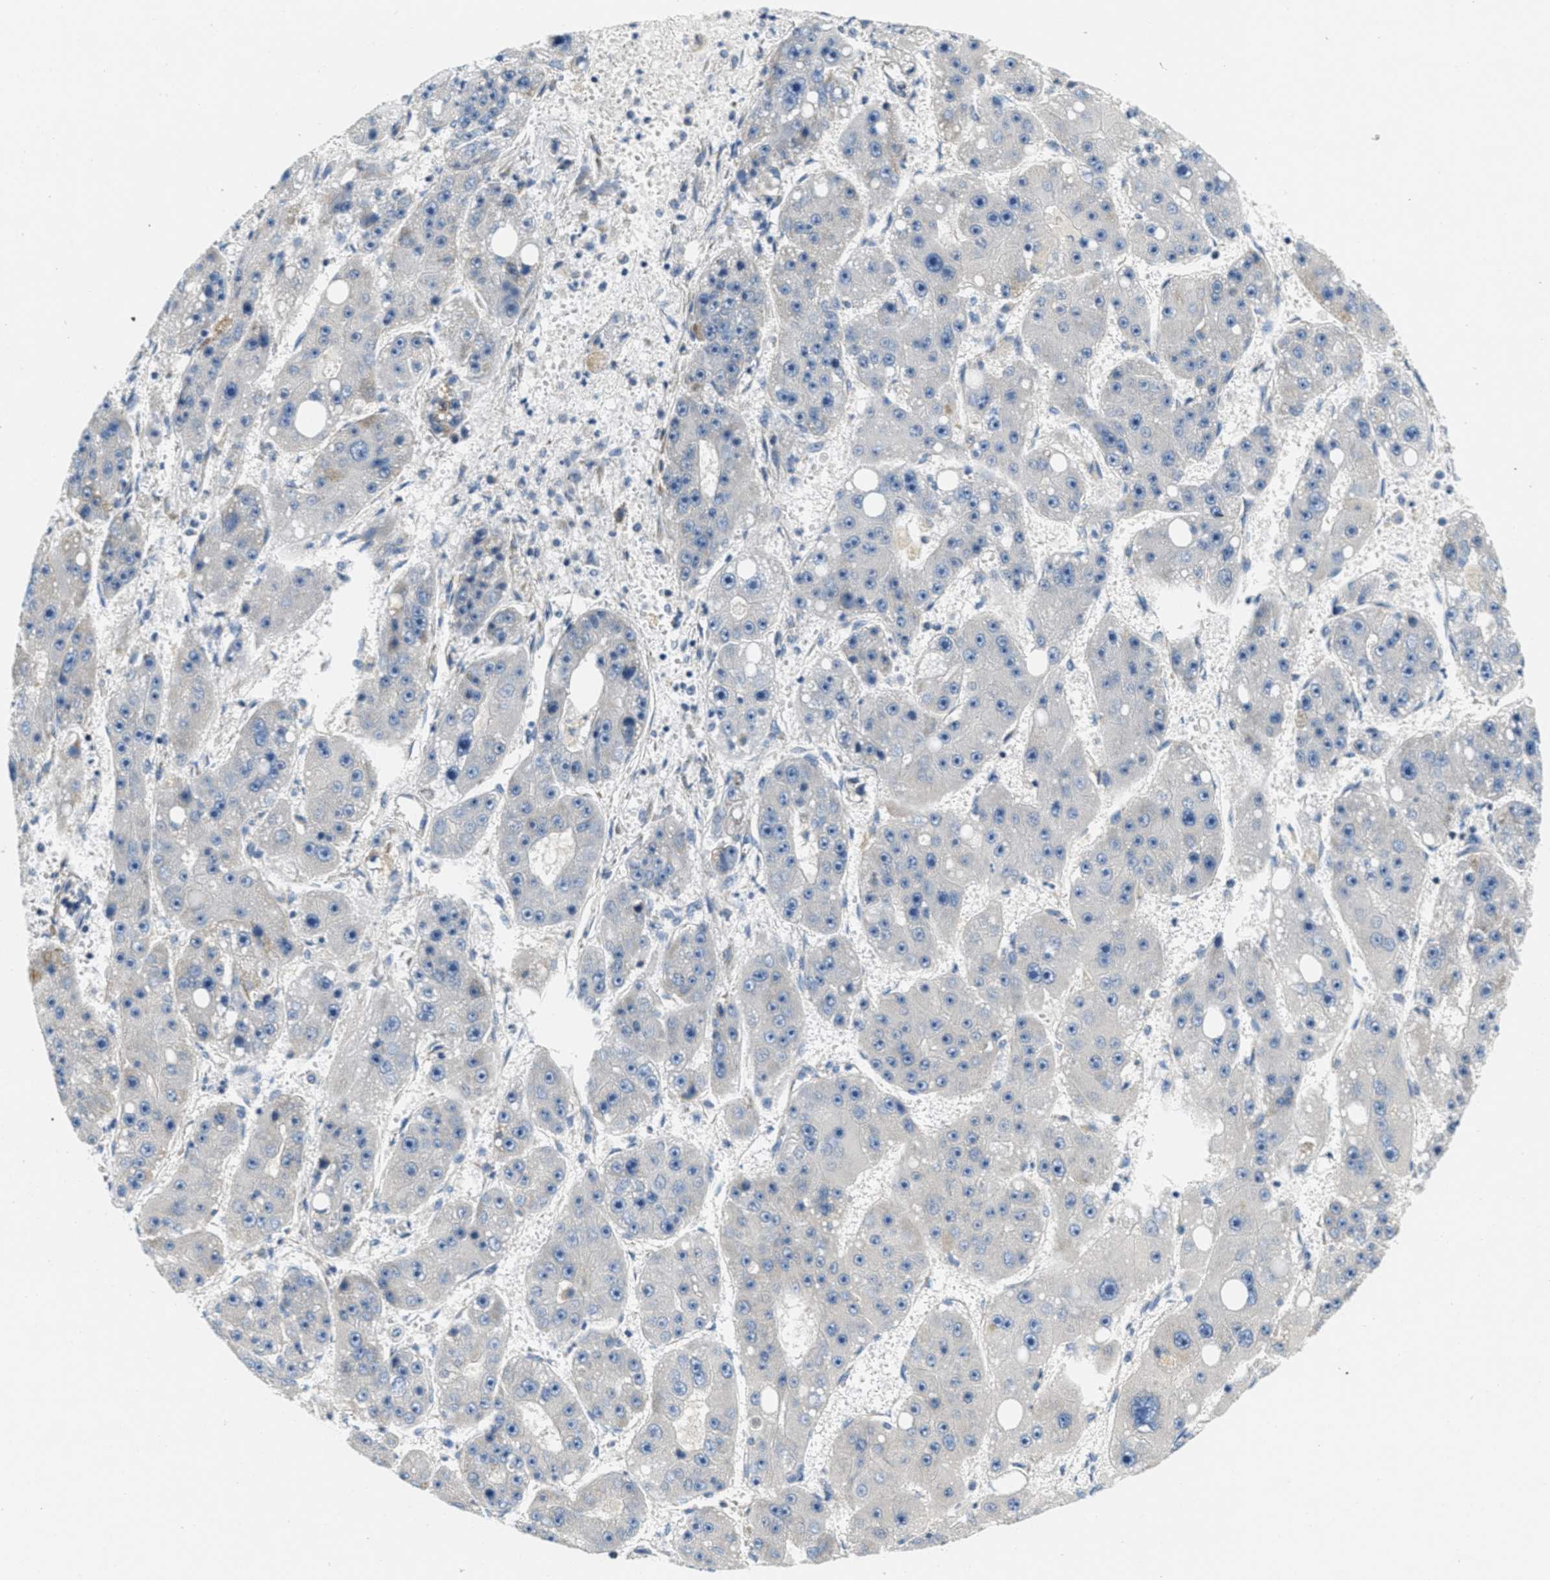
{"staining": {"intensity": "negative", "quantity": "none", "location": "none"}, "tissue": "liver cancer", "cell_type": "Tumor cells", "image_type": "cancer", "snomed": [{"axis": "morphology", "description": "Carcinoma, Hepatocellular, NOS"}, {"axis": "topography", "description": "Liver"}], "caption": "IHC histopathology image of hepatocellular carcinoma (liver) stained for a protein (brown), which reveals no positivity in tumor cells.", "gene": "CA4", "patient": {"sex": "female", "age": 61}}